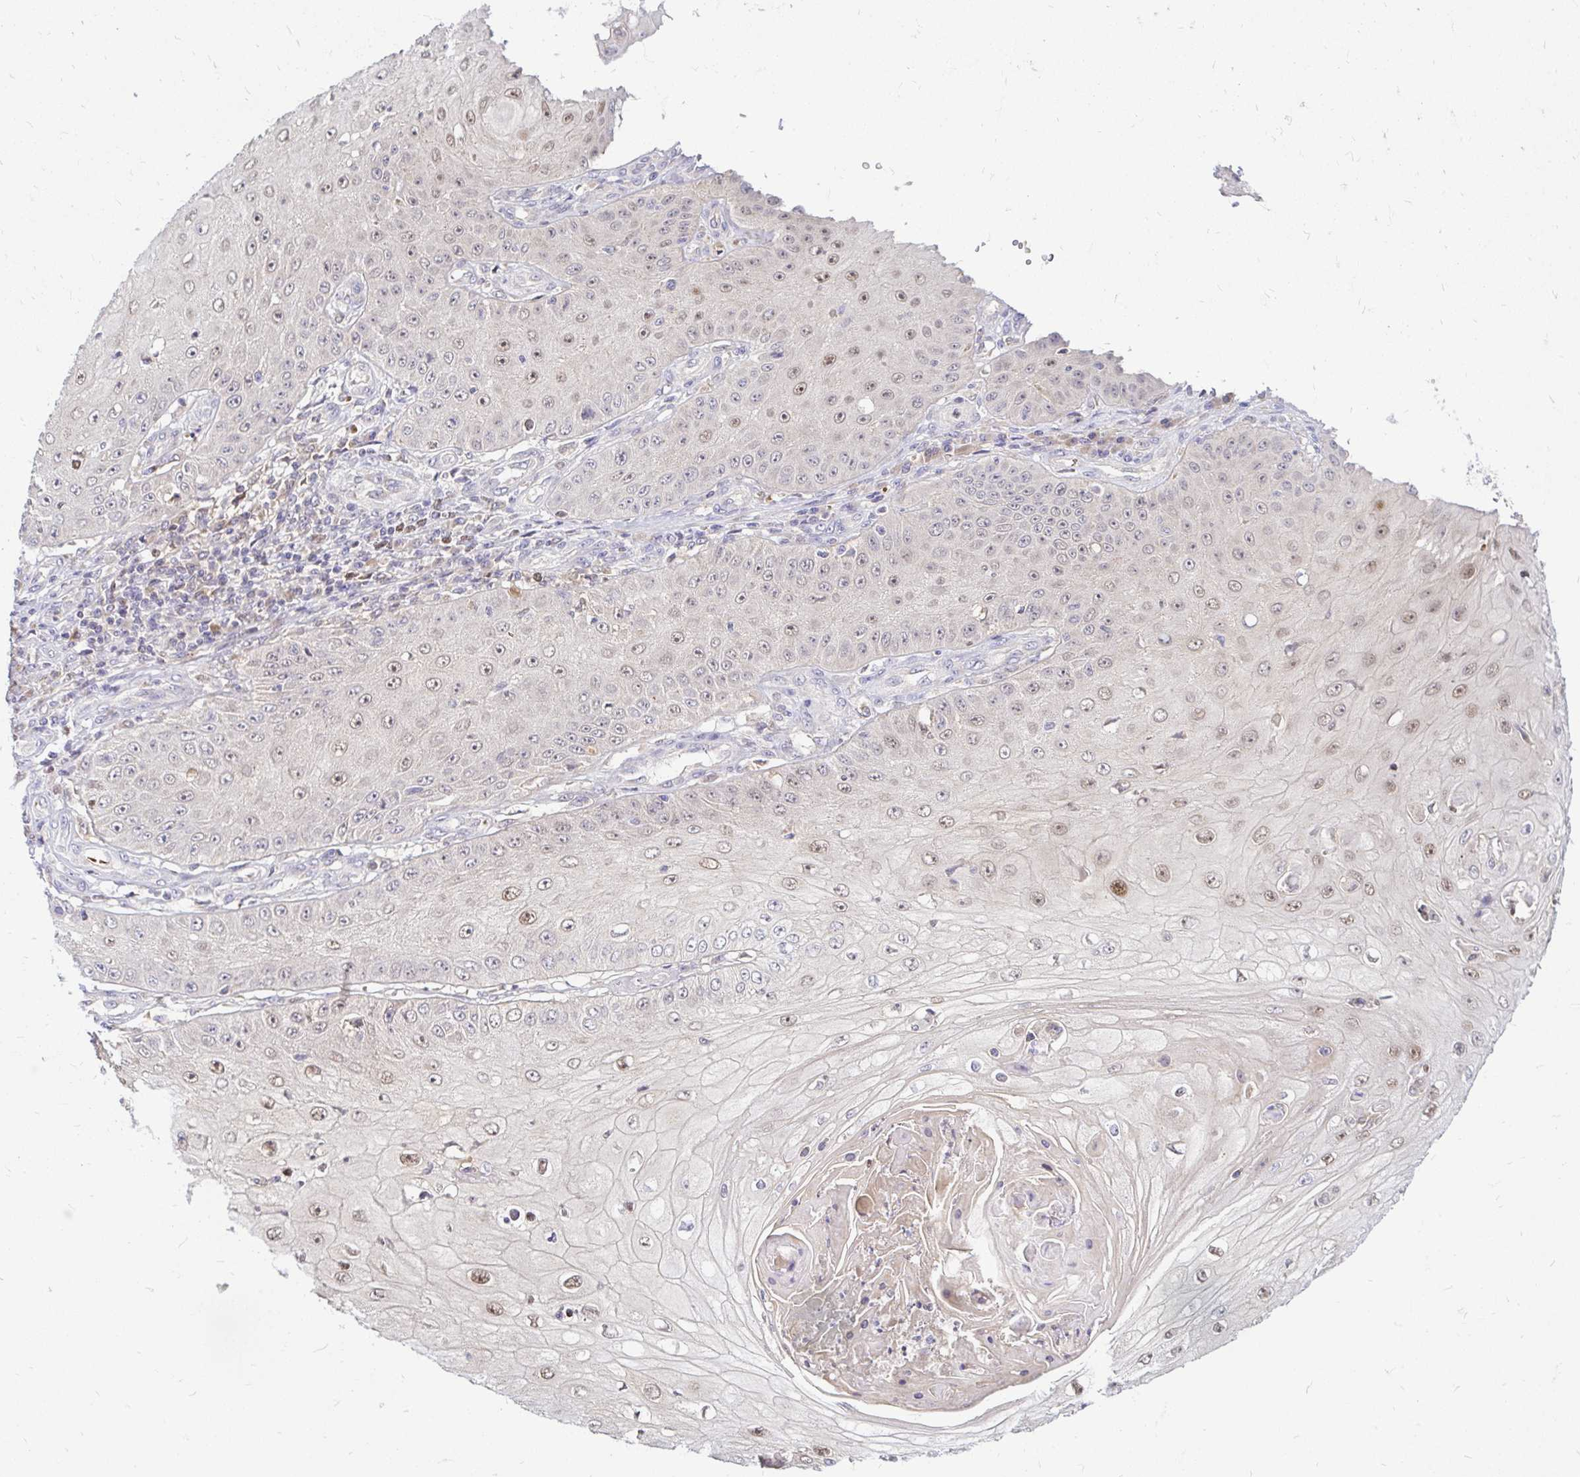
{"staining": {"intensity": "weak", "quantity": "25%-75%", "location": "nuclear"}, "tissue": "skin cancer", "cell_type": "Tumor cells", "image_type": "cancer", "snomed": [{"axis": "morphology", "description": "Squamous cell carcinoma, NOS"}, {"axis": "topography", "description": "Skin"}], "caption": "High-power microscopy captured an IHC histopathology image of skin squamous cell carcinoma, revealing weak nuclear positivity in about 25%-75% of tumor cells.", "gene": "ARHGEF37", "patient": {"sex": "male", "age": 70}}